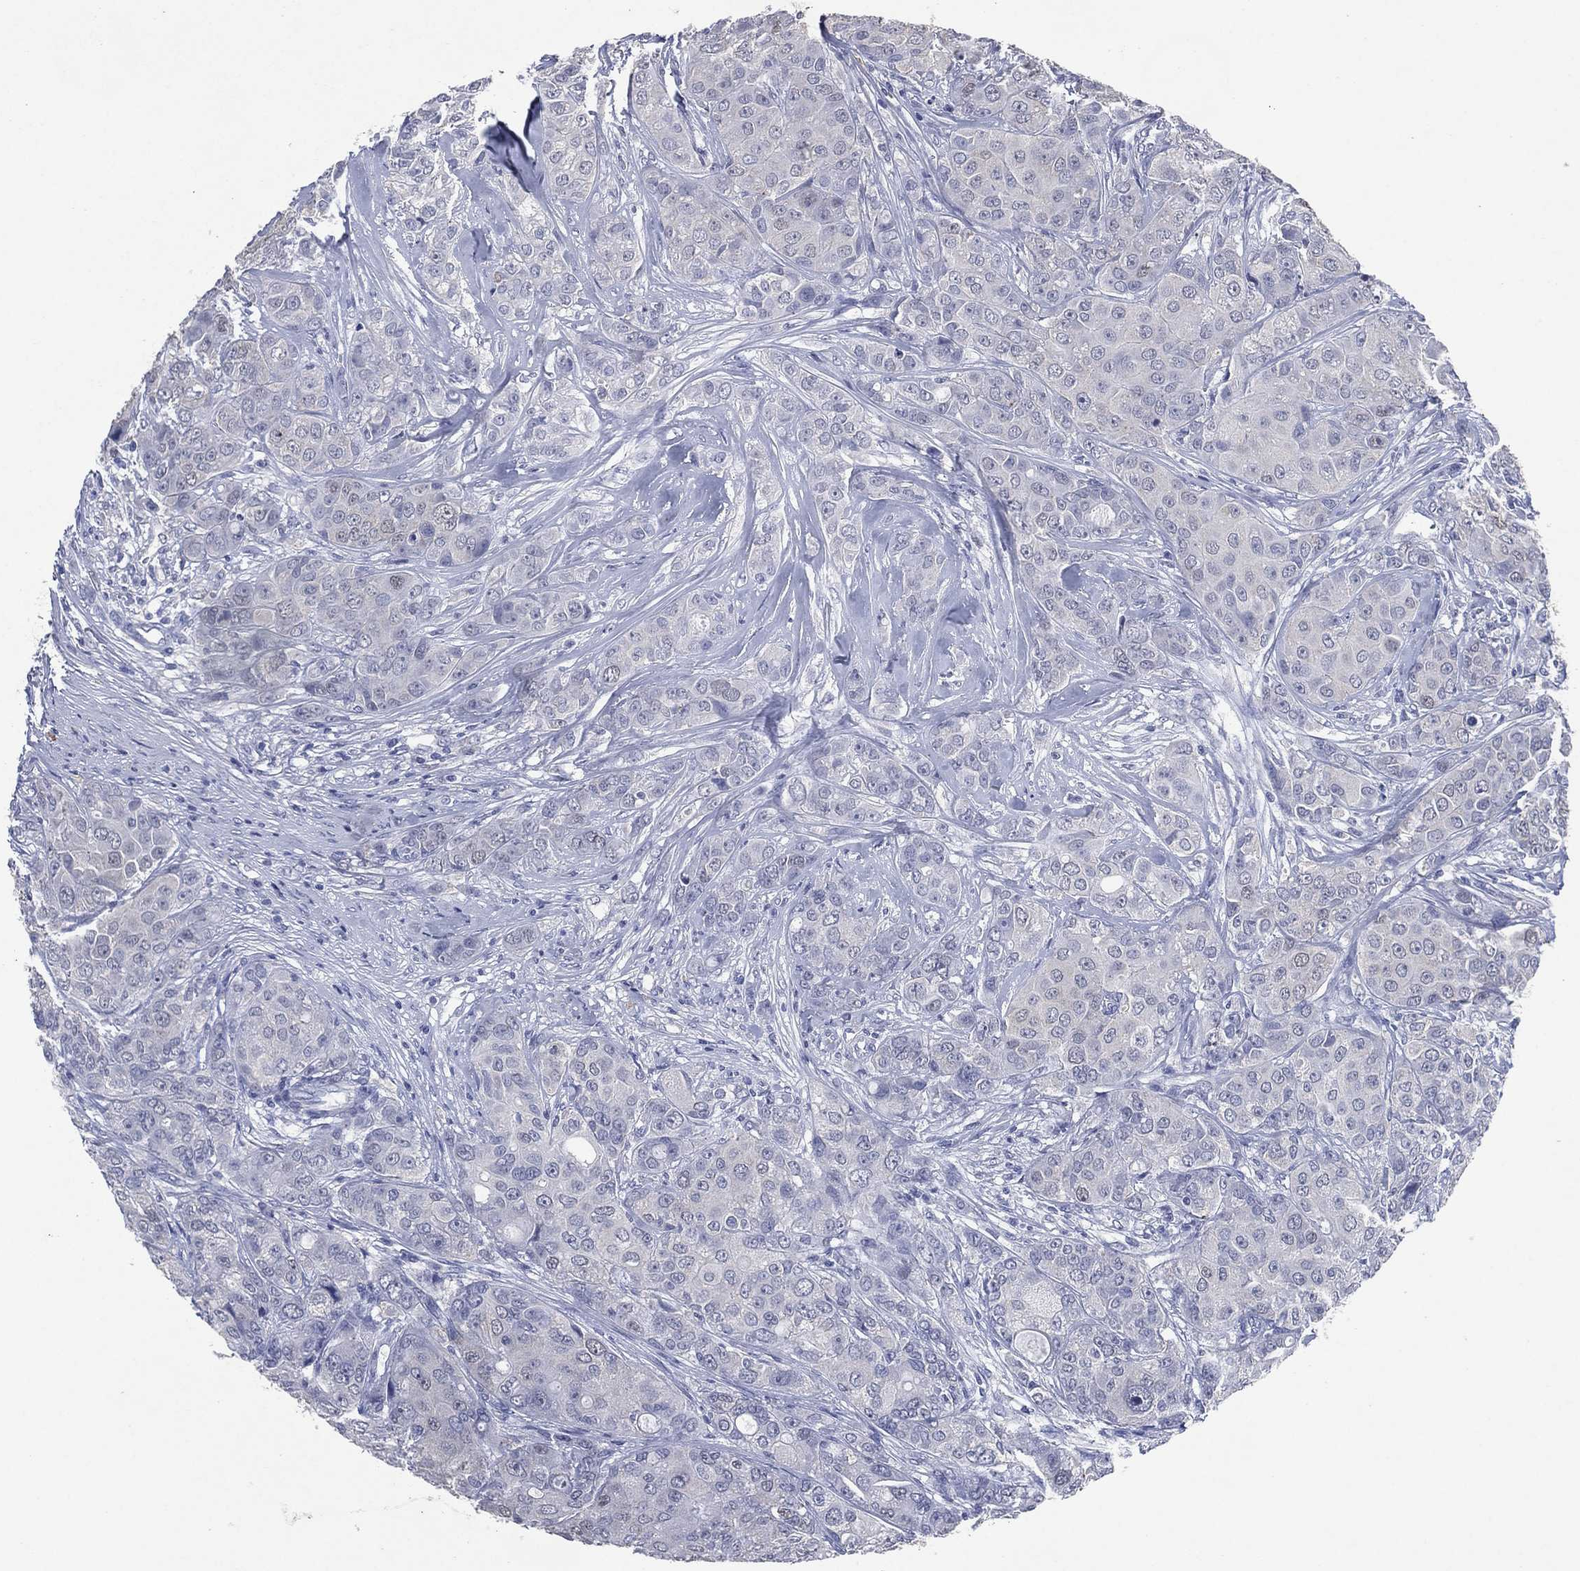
{"staining": {"intensity": "negative", "quantity": "none", "location": "none"}, "tissue": "breast cancer", "cell_type": "Tumor cells", "image_type": "cancer", "snomed": [{"axis": "morphology", "description": "Duct carcinoma"}, {"axis": "topography", "description": "Breast"}], "caption": "Breast cancer (infiltrating ductal carcinoma) stained for a protein using IHC reveals no positivity tumor cells.", "gene": "FSCN2", "patient": {"sex": "female", "age": 43}}